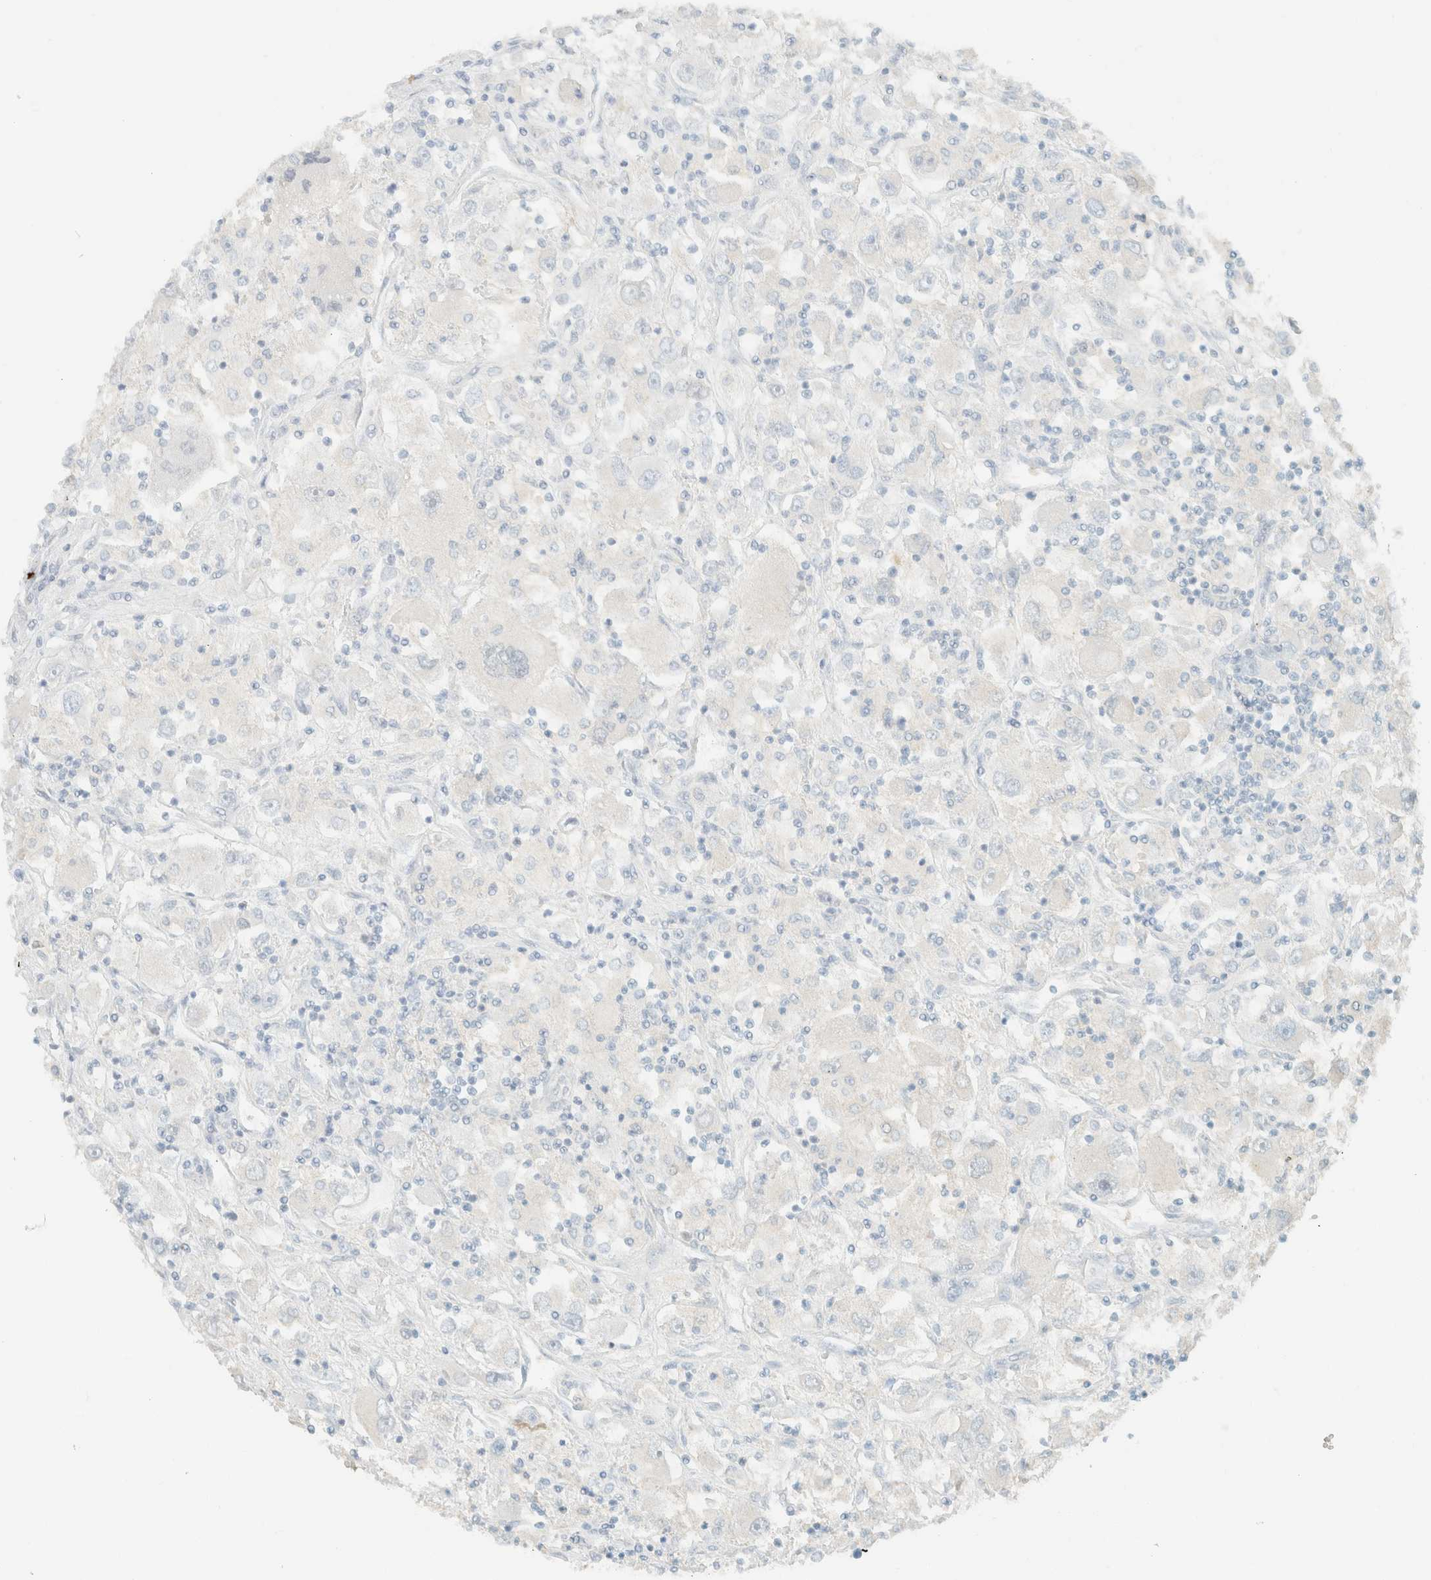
{"staining": {"intensity": "negative", "quantity": "none", "location": "none"}, "tissue": "renal cancer", "cell_type": "Tumor cells", "image_type": "cancer", "snomed": [{"axis": "morphology", "description": "Adenocarcinoma, NOS"}, {"axis": "topography", "description": "Kidney"}], "caption": "The immunohistochemistry histopathology image has no significant staining in tumor cells of adenocarcinoma (renal) tissue.", "gene": "GPA33", "patient": {"sex": "female", "age": 52}}